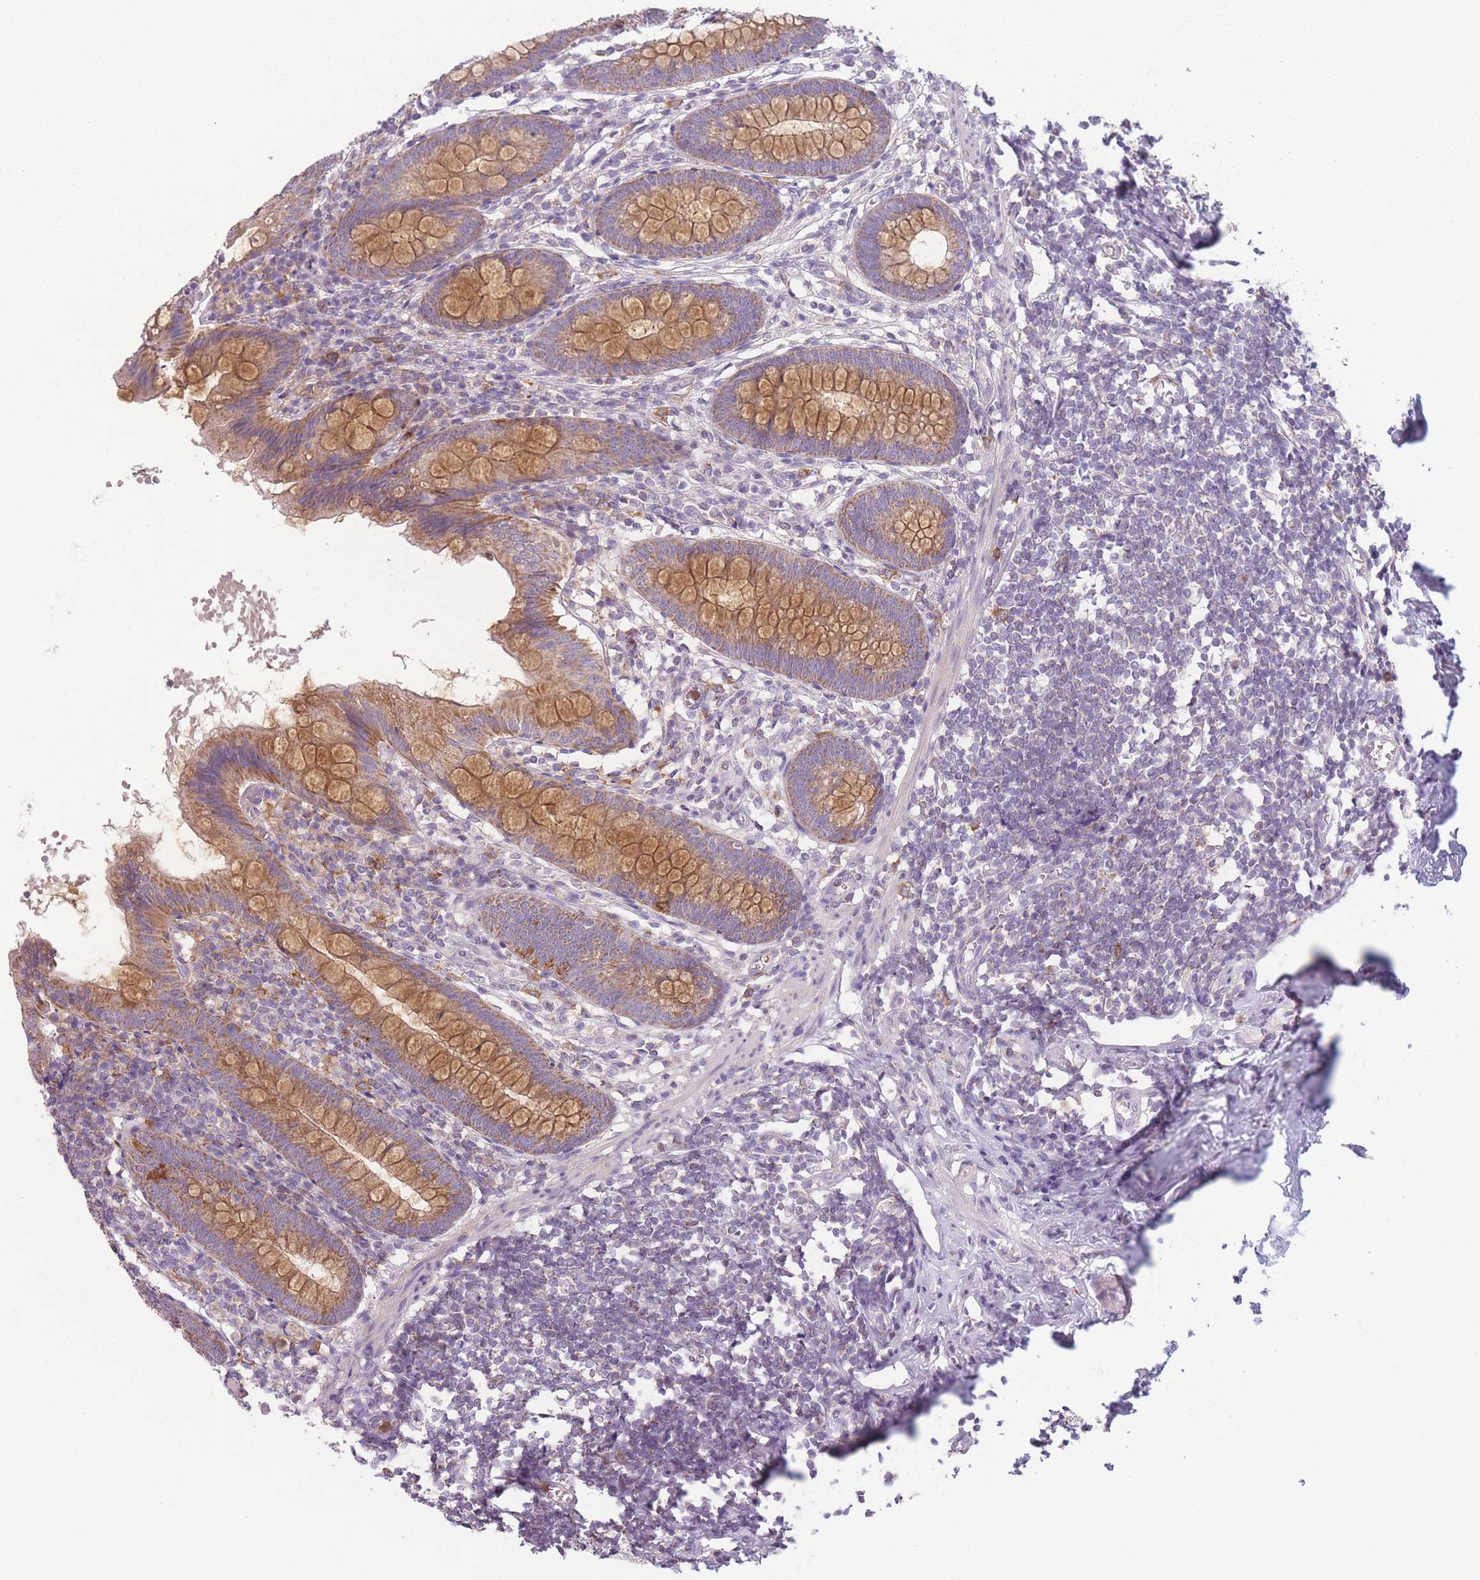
{"staining": {"intensity": "moderate", "quantity": ">75%", "location": "cytoplasmic/membranous"}, "tissue": "appendix", "cell_type": "Glandular cells", "image_type": "normal", "snomed": [{"axis": "morphology", "description": "Normal tissue, NOS"}, {"axis": "topography", "description": "Appendix"}], "caption": "The image exhibits a brown stain indicating the presence of a protein in the cytoplasmic/membranous of glandular cells in appendix.", "gene": "PRAM1", "patient": {"sex": "female", "age": 51}}